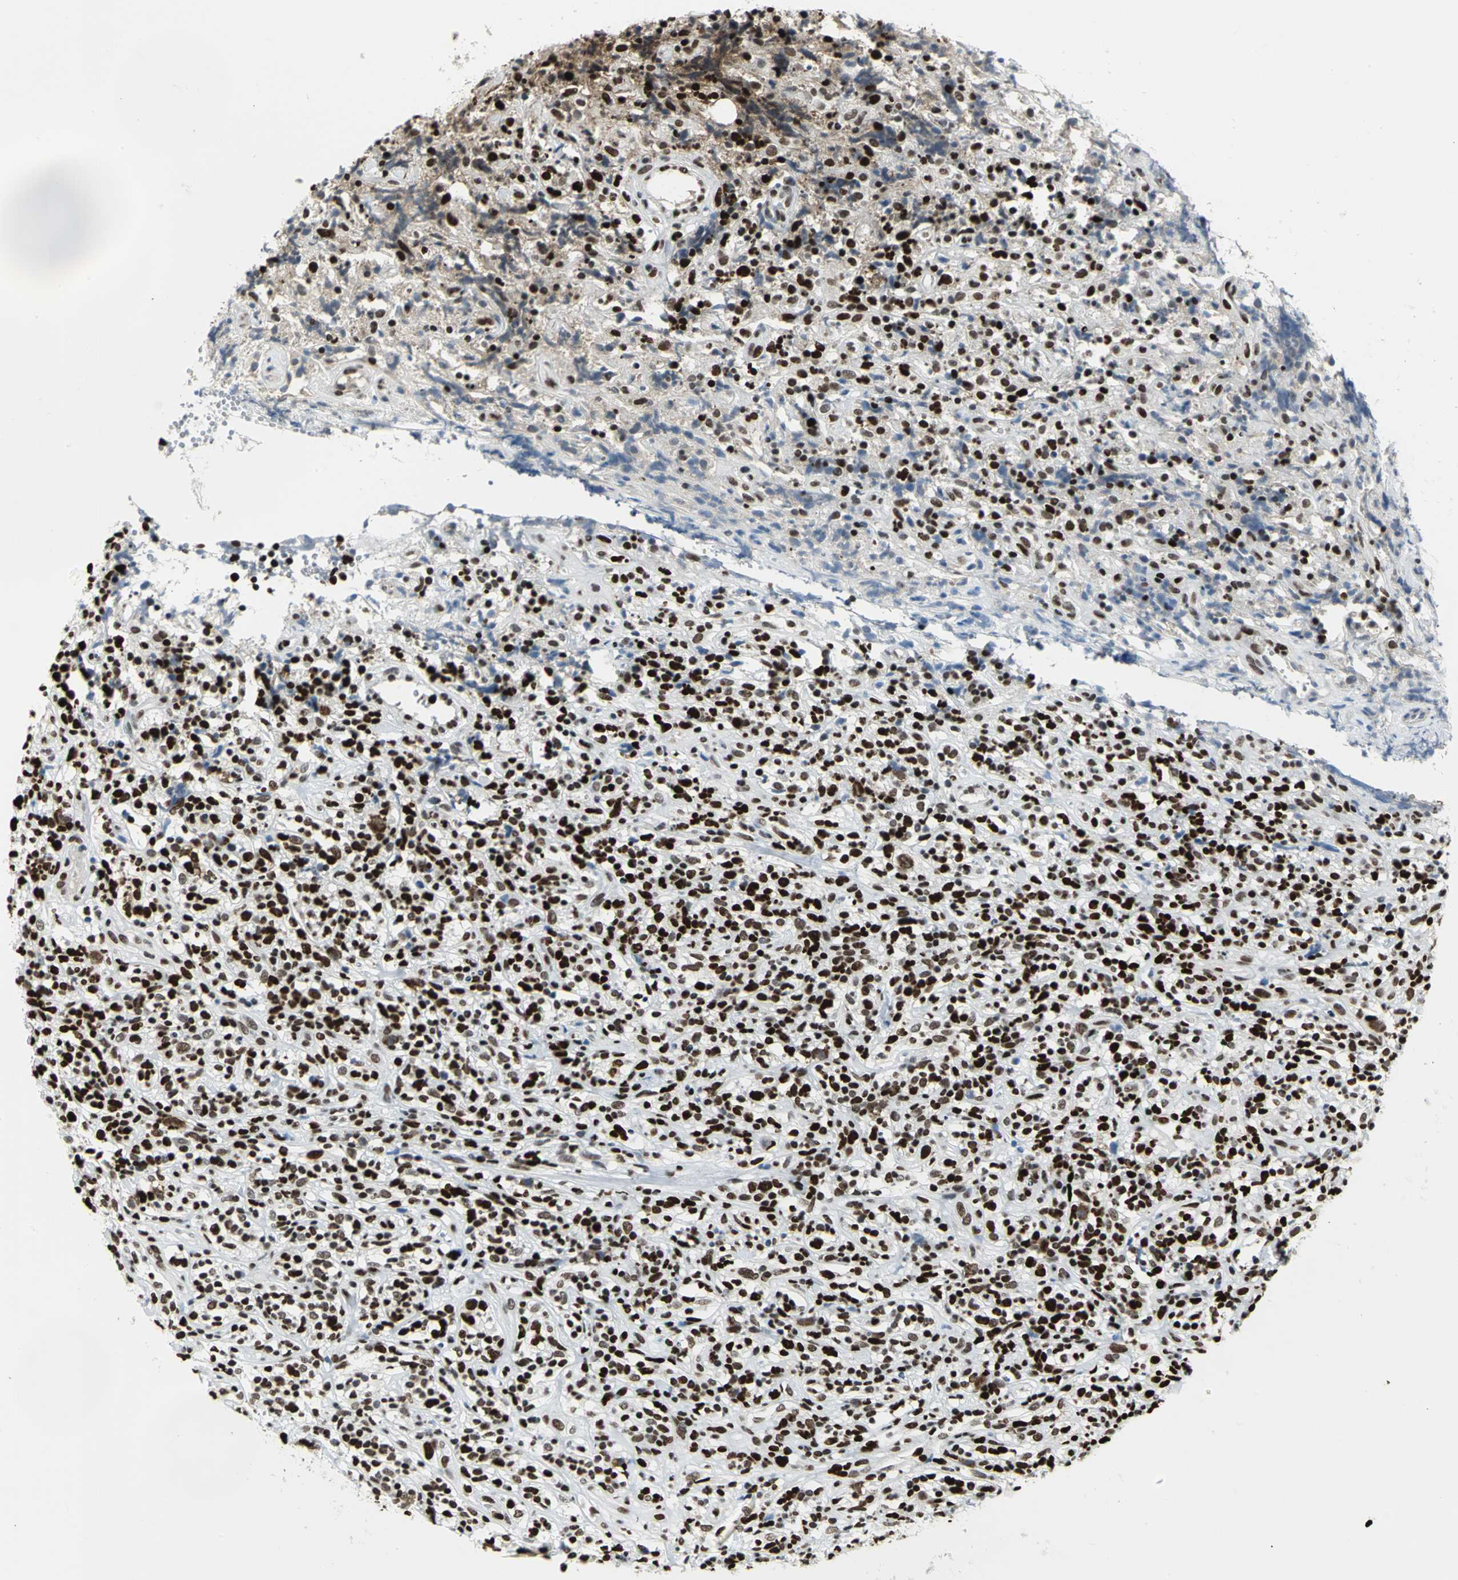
{"staining": {"intensity": "strong", "quantity": ">75%", "location": "nuclear"}, "tissue": "lymphoma", "cell_type": "Tumor cells", "image_type": "cancer", "snomed": [{"axis": "morphology", "description": "Malignant lymphoma, non-Hodgkin's type, High grade"}, {"axis": "topography", "description": "Lymph node"}], "caption": "This histopathology image exhibits lymphoma stained with immunohistochemistry to label a protein in brown. The nuclear of tumor cells show strong positivity for the protein. Nuclei are counter-stained blue.", "gene": "HNRNPD", "patient": {"sex": "female", "age": 73}}